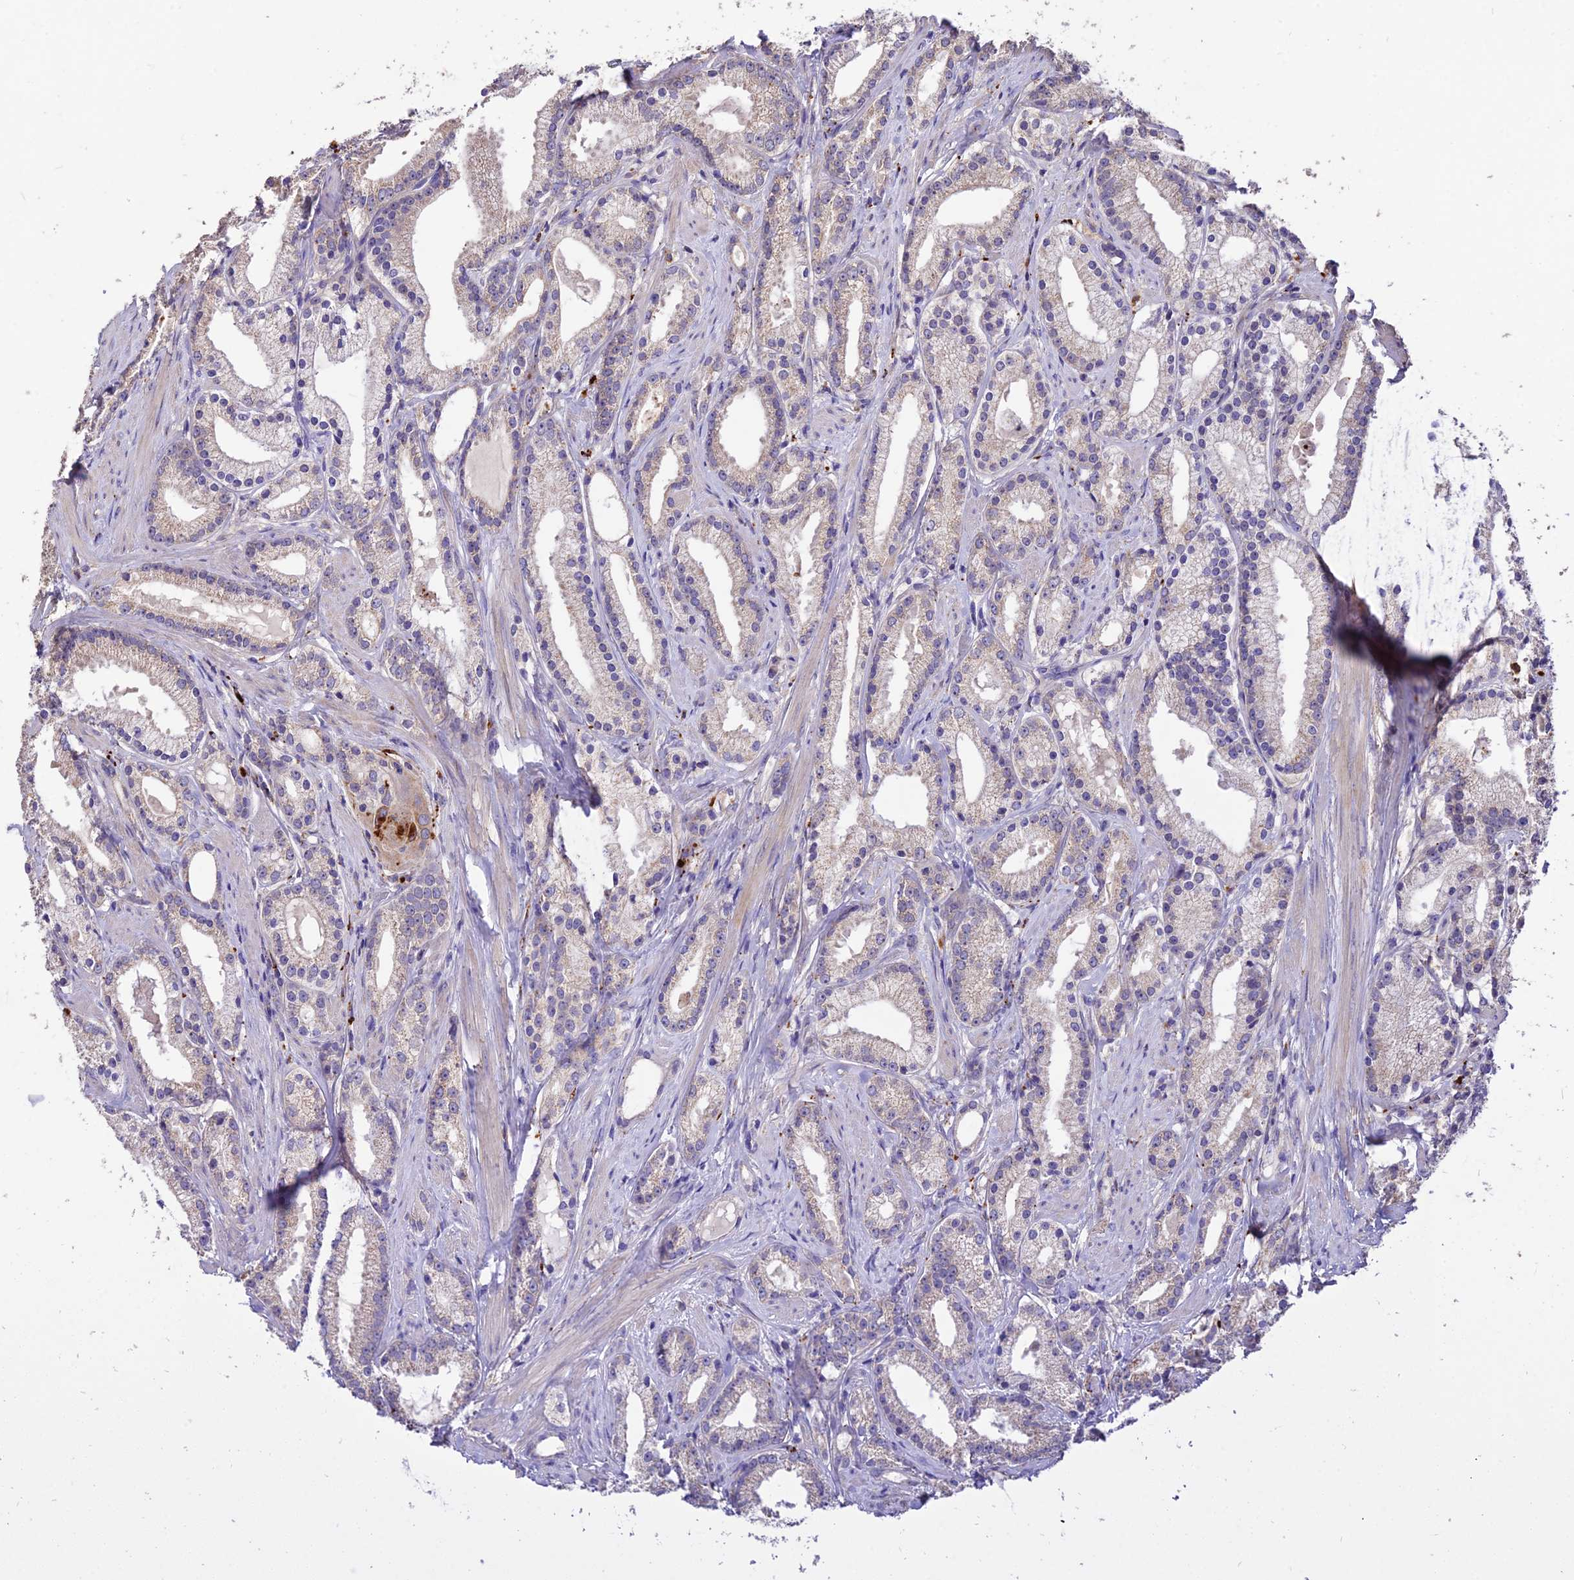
{"staining": {"intensity": "weak", "quantity": "<25%", "location": "cytoplasmic/membranous"}, "tissue": "prostate cancer", "cell_type": "Tumor cells", "image_type": "cancer", "snomed": [{"axis": "morphology", "description": "Adenocarcinoma, Low grade"}, {"axis": "topography", "description": "Prostate"}], "caption": "Histopathology image shows no protein expression in tumor cells of prostate low-grade adenocarcinoma tissue.", "gene": "SDHD", "patient": {"sex": "male", "age": 57}}